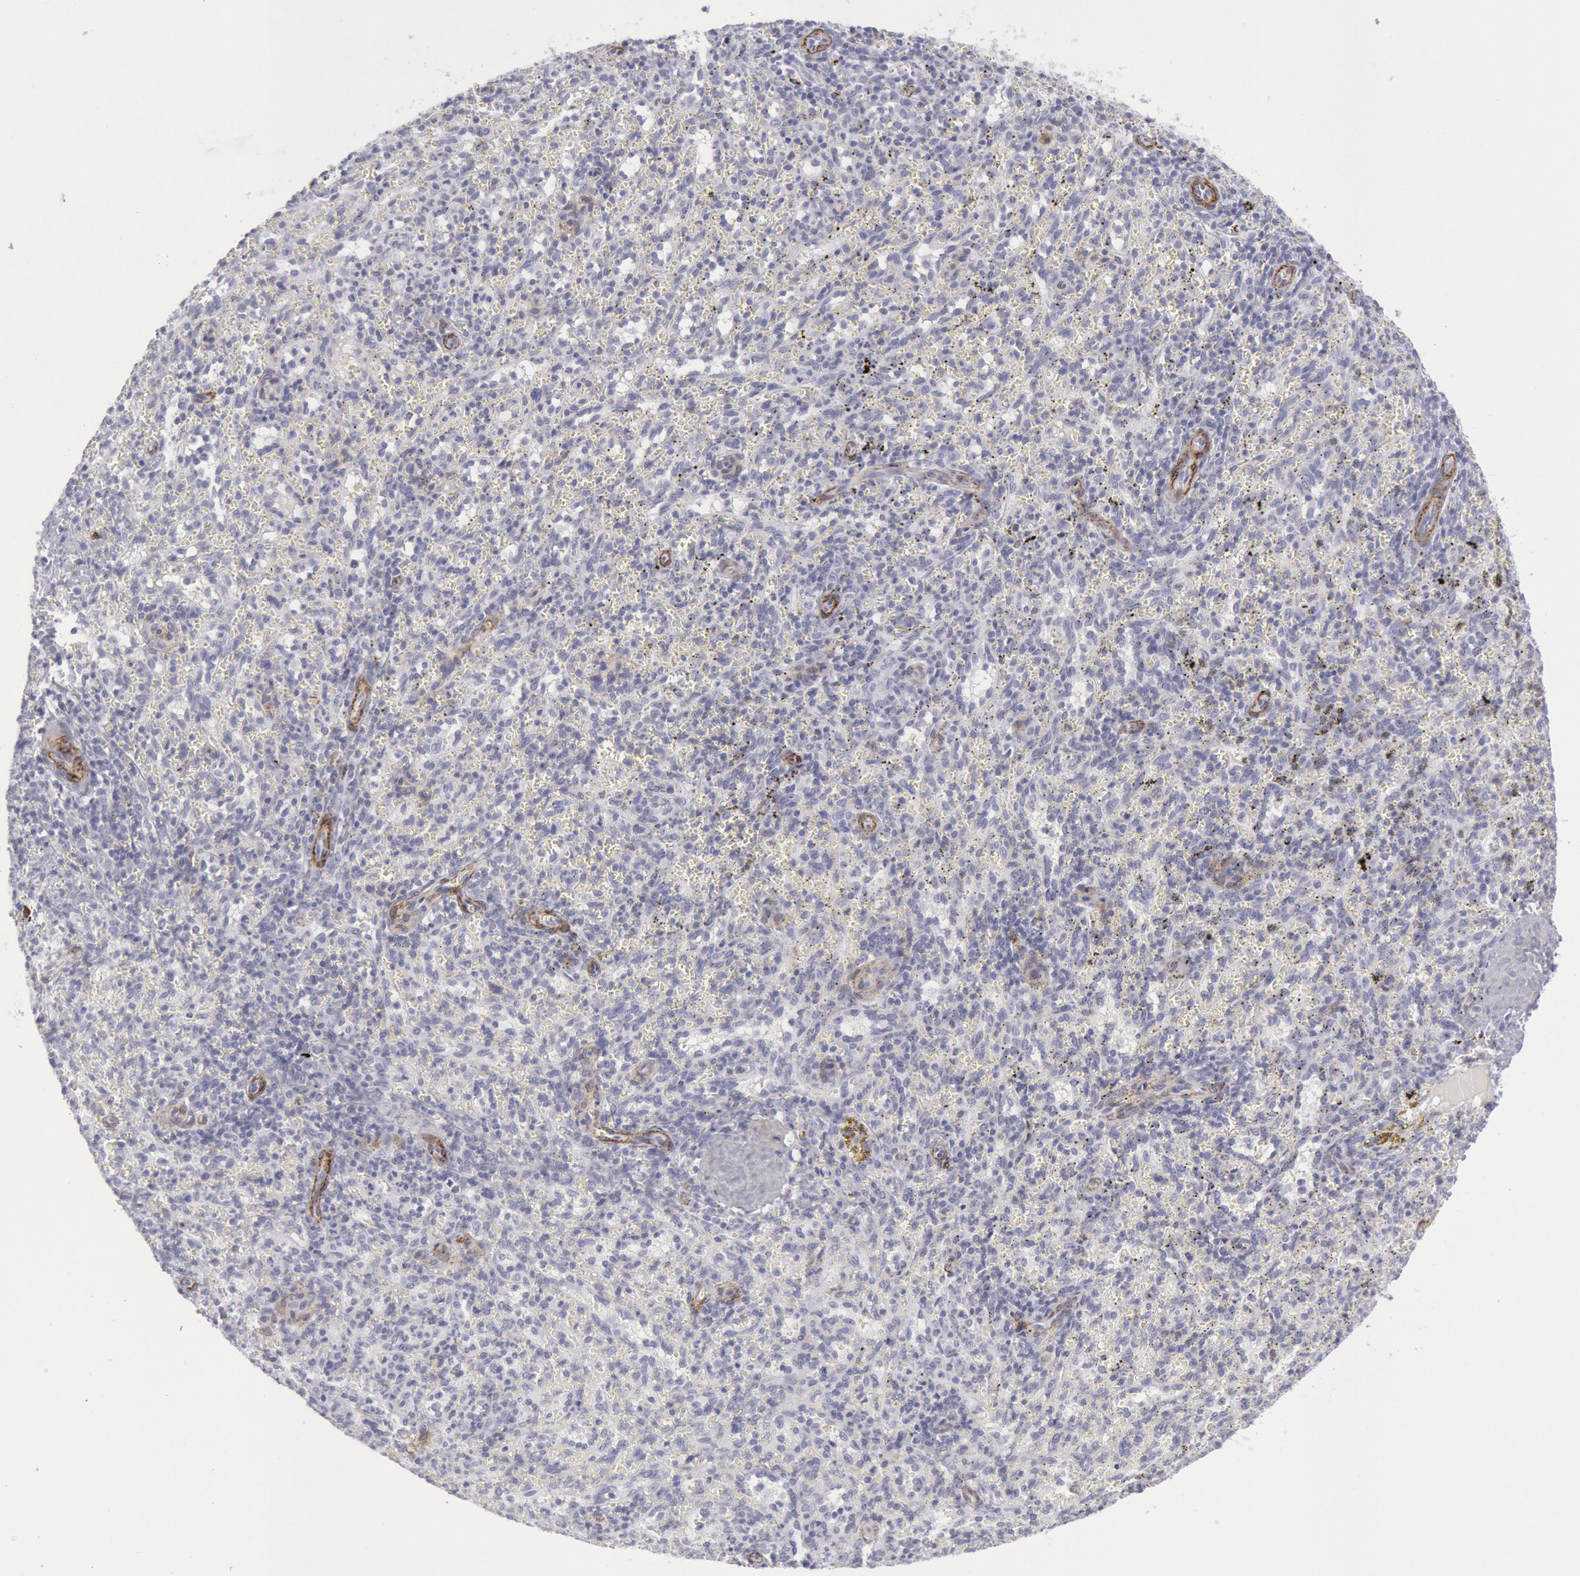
{"staining": {"intensity": "negative", "quantity": "none", "location": "none"}, "tissue": "spleen", "cell_type": "Cells in red pulp", "image_type": "normal", "snomed": [{"axis": "morphology", "description": "Normal tissue, NOS"}, {"axis": "topography", "description": "Spleen"}], "caption": "High power microscopy image of an immunohistochemistry (IHC) histopathology image of normal spleen, revealing no significant staining in cells in red pulp.", "gene": "CDH13", "patient": {"sex": "female", "age": 10}}